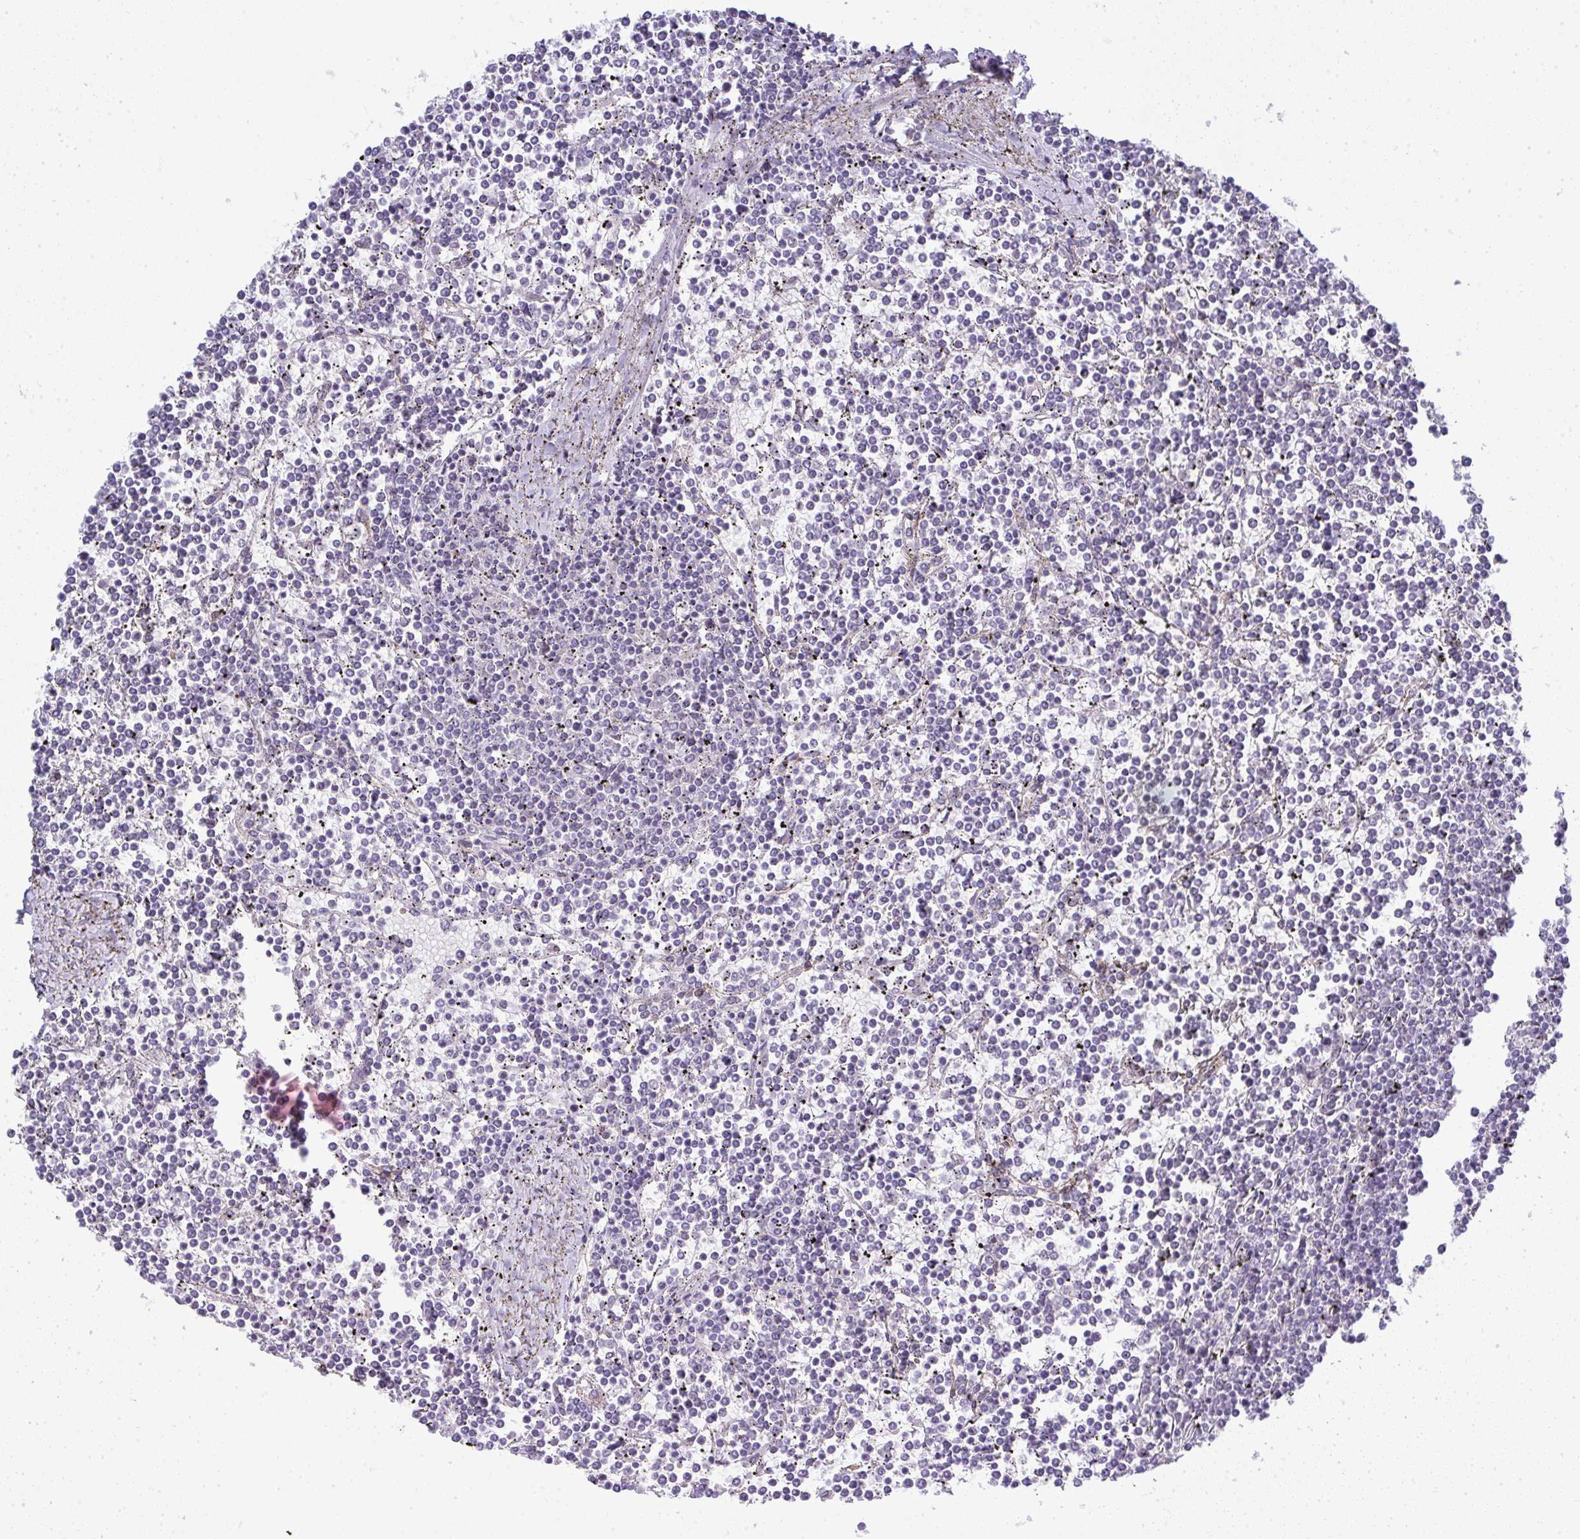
{"staining": {"intensity": "negative", "quantity": "none", "location": "none"}, "tissue": "lymphoma", "cell_type": "Tumor cells", "image_type": "cancer", "snomed": [{"axis": "morphology", "description": "Malignant lymphoma, non-Hodgkin's type, Low grade"}, {"axis": "topography", "description": "Spleen"}], "caption": "This is an immunohistochemistry (IHC) photomicrograph of lymphoma. There is no staining in tumor cells.", "gene": "UBE2S", "patient": {"sex": "female", "age": 19}}